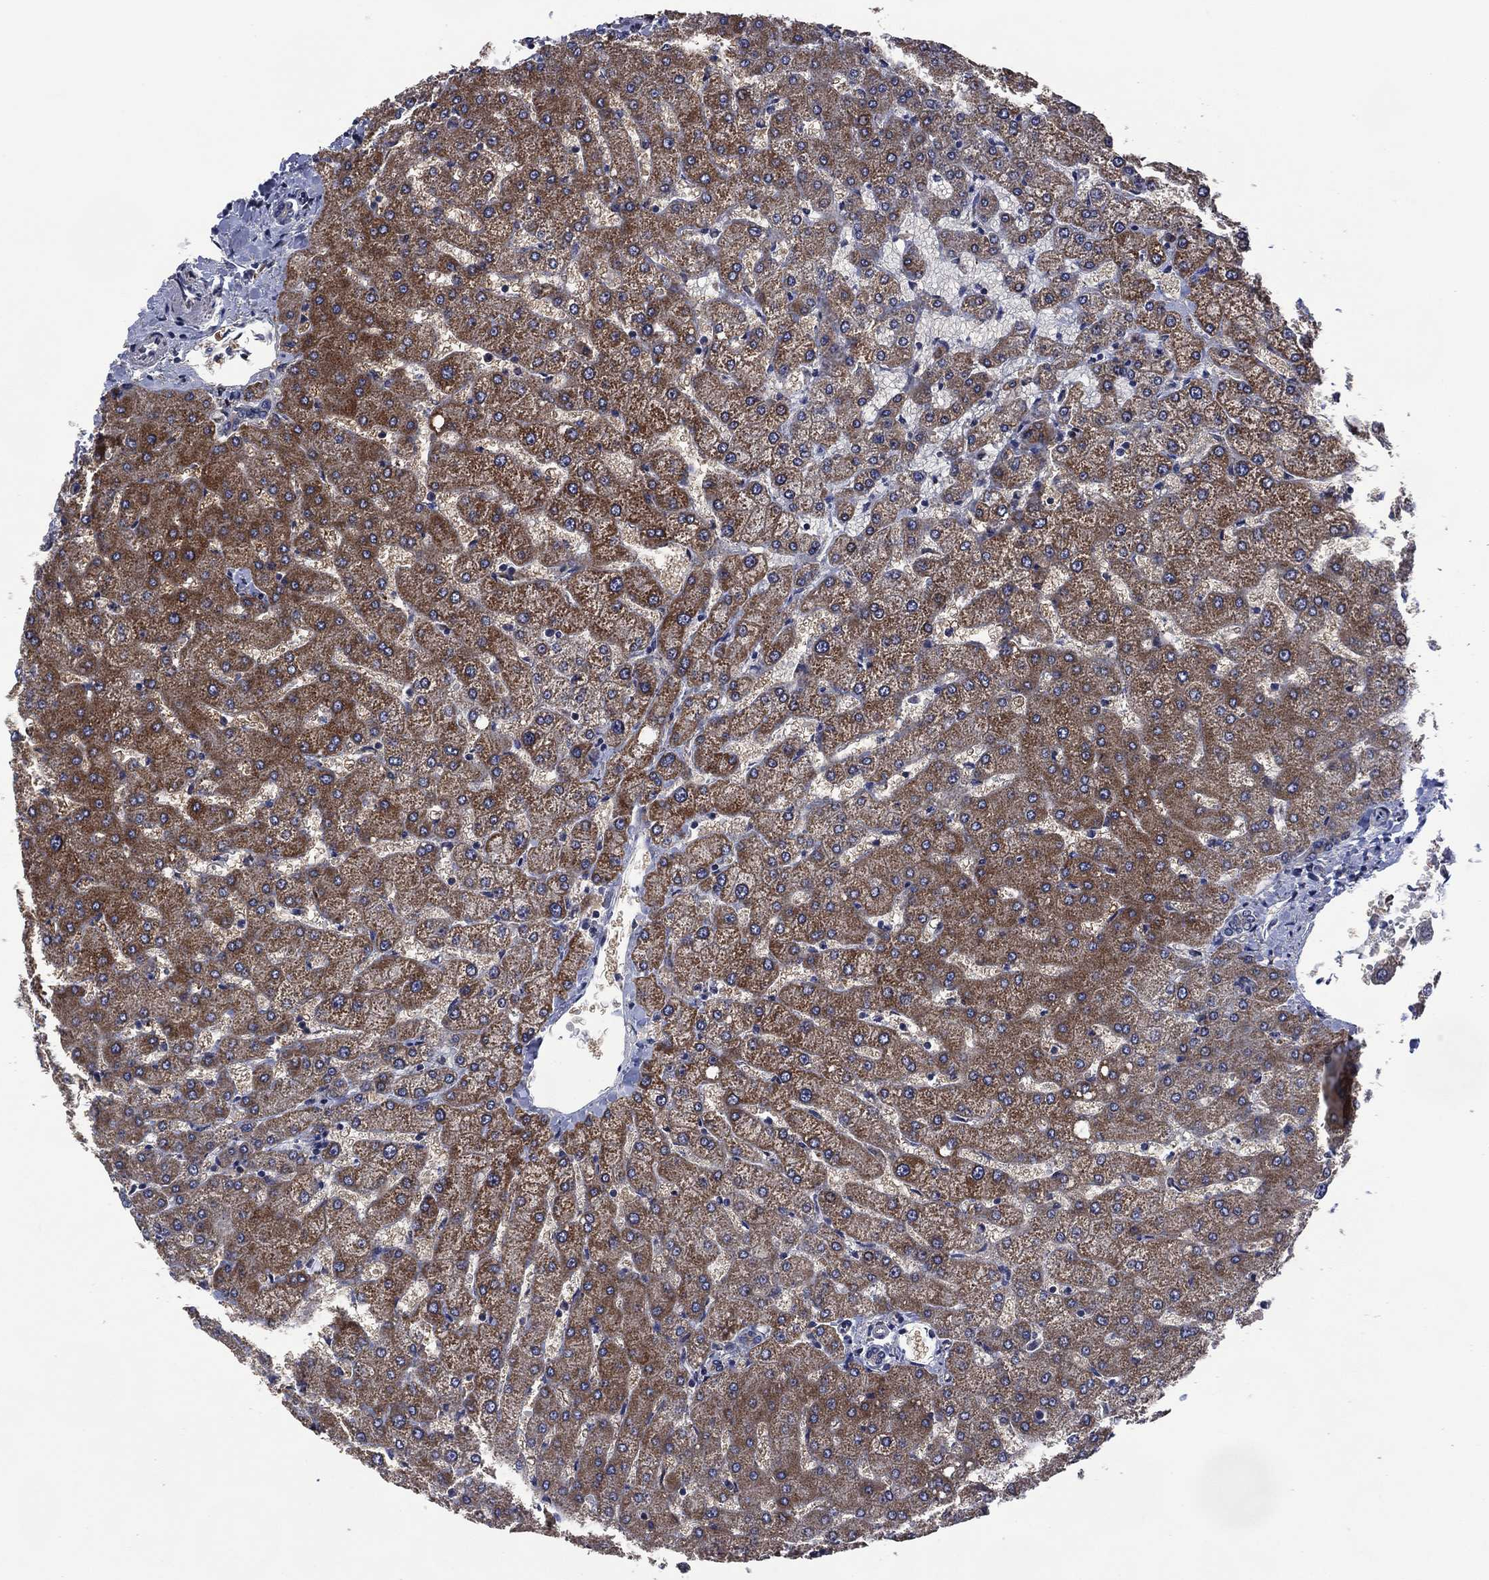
{"staining": {"intensity": "negative", "quantity": "none", "location": "none"}, "tissue": "liver", "cell_type": "Cholangiocytes", "image_type": "normal", "snomed": [{"axis": "morphology", "description": "Normal tissue, NOS"}, {"axis": "topography", "description": "Liver"}], "caption": "High power microscopy micrograph of an immunohistochemistry (IHC) micrograph of benign liver, revealing no significant positivity in cholangiocytes.", "gene": "HTD2", "patient": {"sex": "female", "age": 54}}